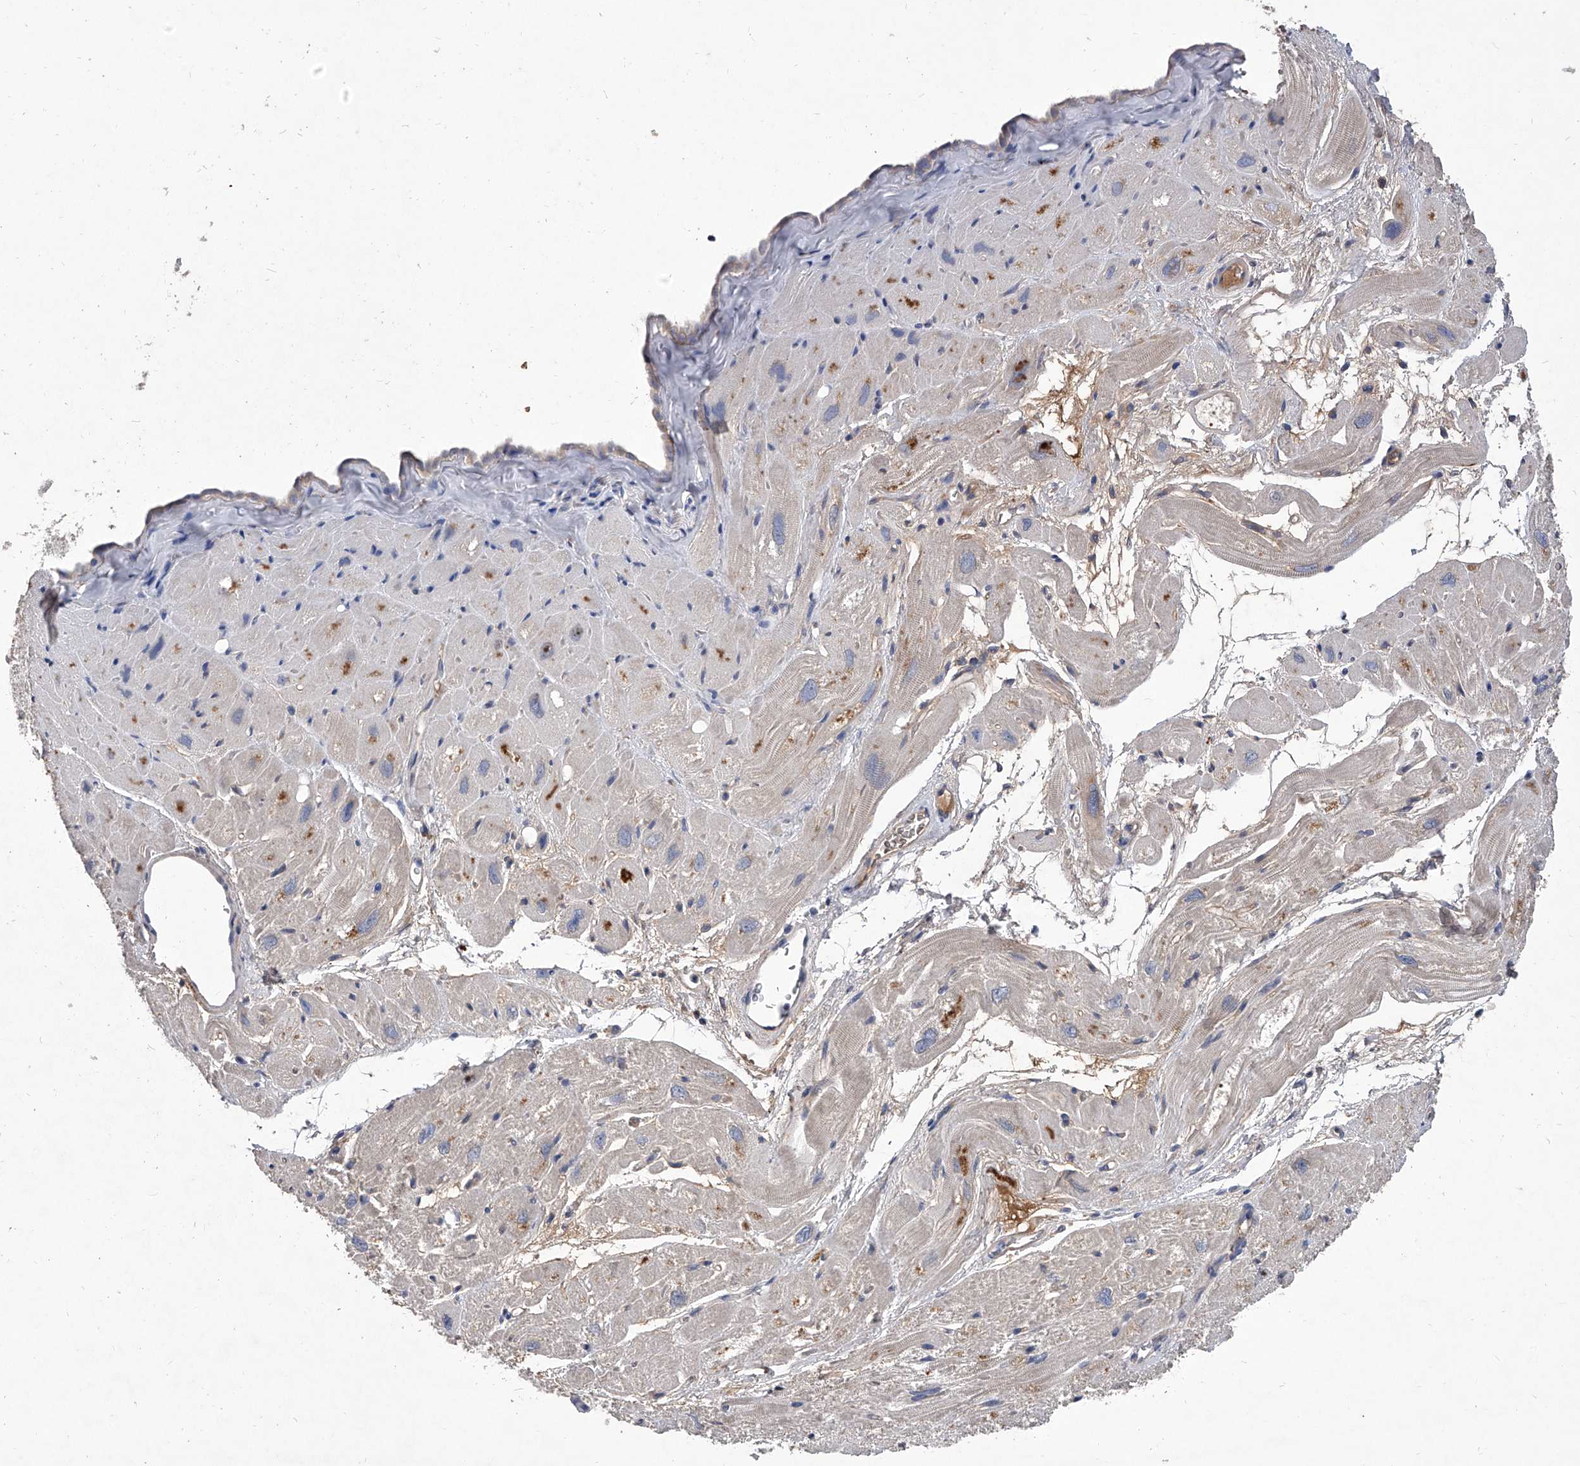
{"staining": {"intensity": "moderate", "quantity": "<25%", "location": "cytoplasmic/membranous"}, "tissue": "heart muscle", "cell_type": "Cardiomyocytes", "image_type": "normal", "snomed": [{"axis": "morphology", "description": "Normal tissue, NOS"}, {"axis": "topography", "description": "Heart"}], "caption": "High-magnification brightfield microscopy of benign heart muscle stained with DAB (brown) and counterstained with hematoxylin (blue). cardiomyocytes exhibit moderate cytoplasmic/membranous expression is identified in about<25% of cells.", "gene": "C5", "patient": {"sex": "male", "age": 50}}